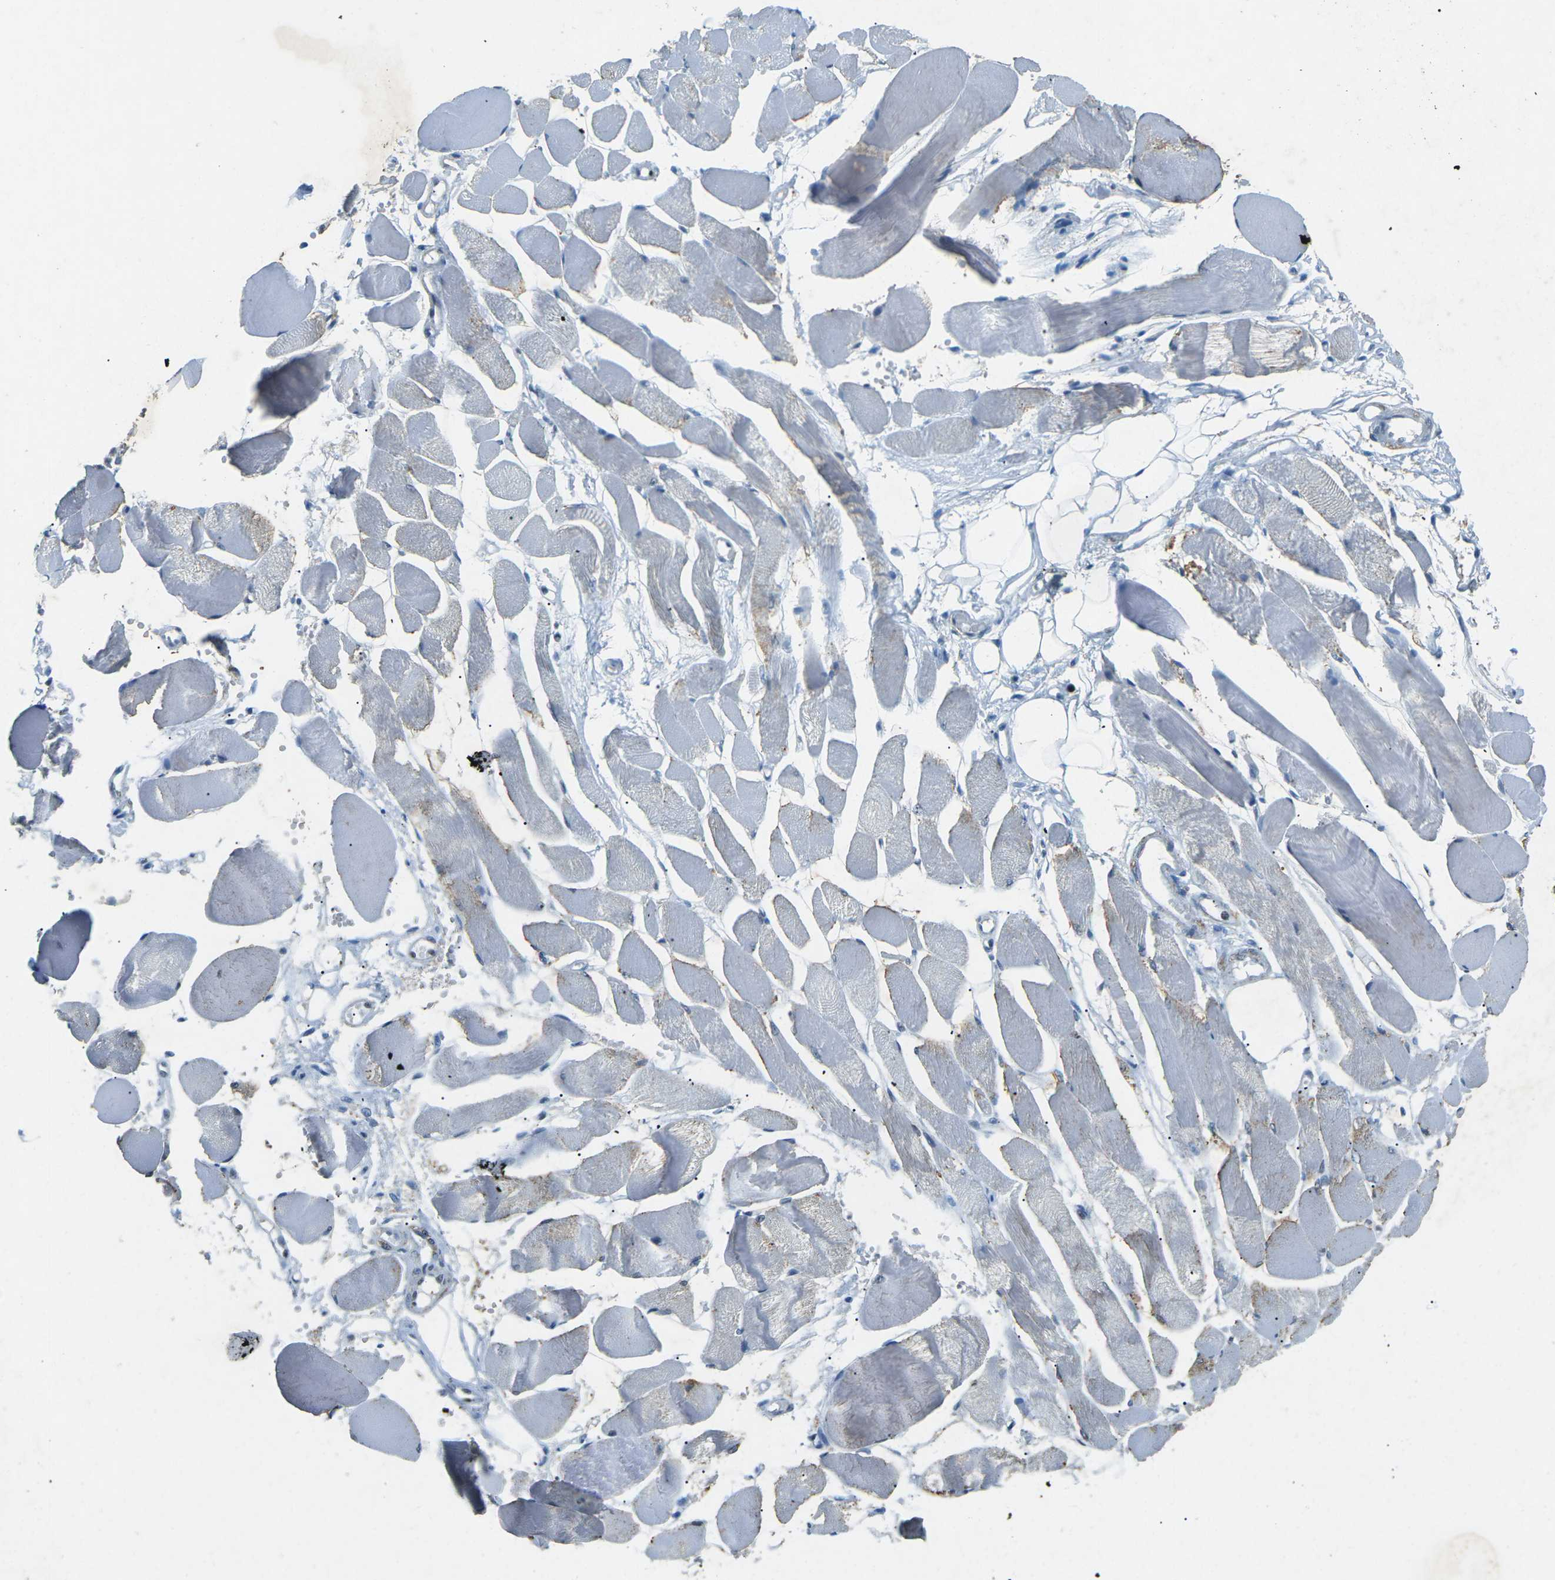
{"staining": {"intensity": "negative", "quantity": "none", "location": "none"}, "tissue": "skeletal muscle", "cell_type": "Myocytes", "image_type": "normal", "snomed": [{"axis": "morphology", "description": "Normal tissue, NOS"}, {"axis": "topography", "description": "Skeletal muscle"}, {"axis": "topography", "description": "Peripheral nerve tissue"}], "caption": "Immunohistochemistry (IHC) histopathology image of normal human skeletal muscle stained for a protein (brown), which shows no positivity in myocytes.", "gene": "RB1", "patient": {"sex": "female", "age": 84}}